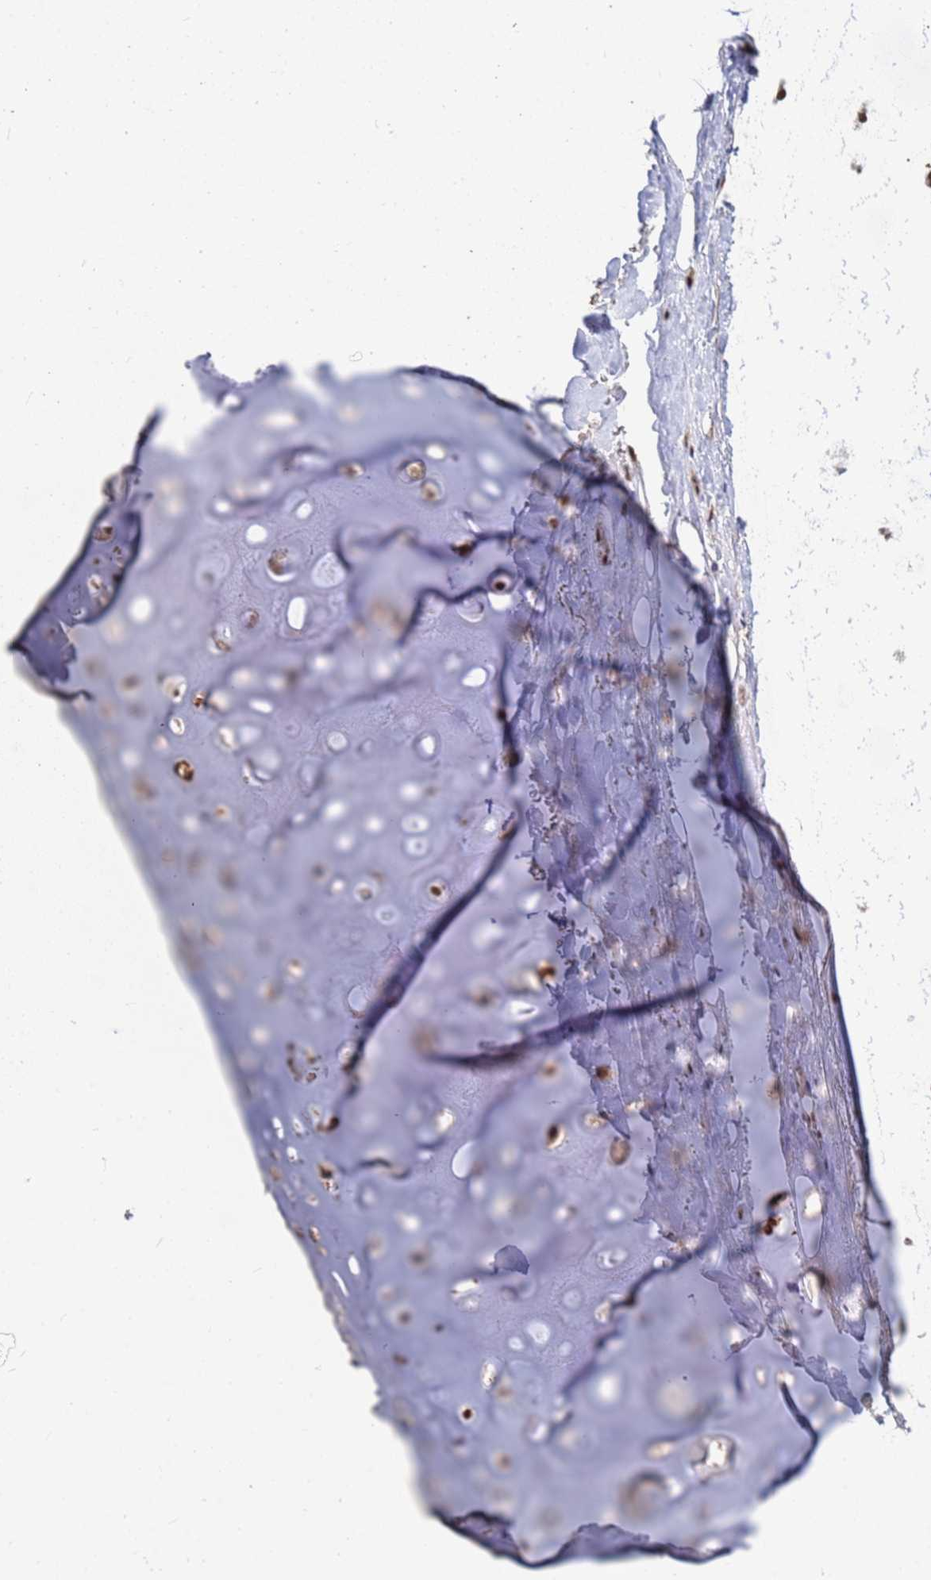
{"staining": {"intensity": "moderate", "quantity": "<25%", "location": "cytoplasmic/membranous,nuclear"}, "tissue": "adipose tissue", "cell_type": "Adipocytes", "image_type": "normal", "snomed": [{"axis": "morphology", "description": "Normal tissue, NOS"}, {"axis": "topography", "description": "Cartilage tissue"}], "caption": "An IHC micrograph of unremarkable tissue is shown. Protein staining in brown shows moderate cytoplasmic/membranous,nuclear positivity in adipose tissue within adipocytes.", "gene": "NCBP2", "patient": {"sex": "male", "age": 66}}